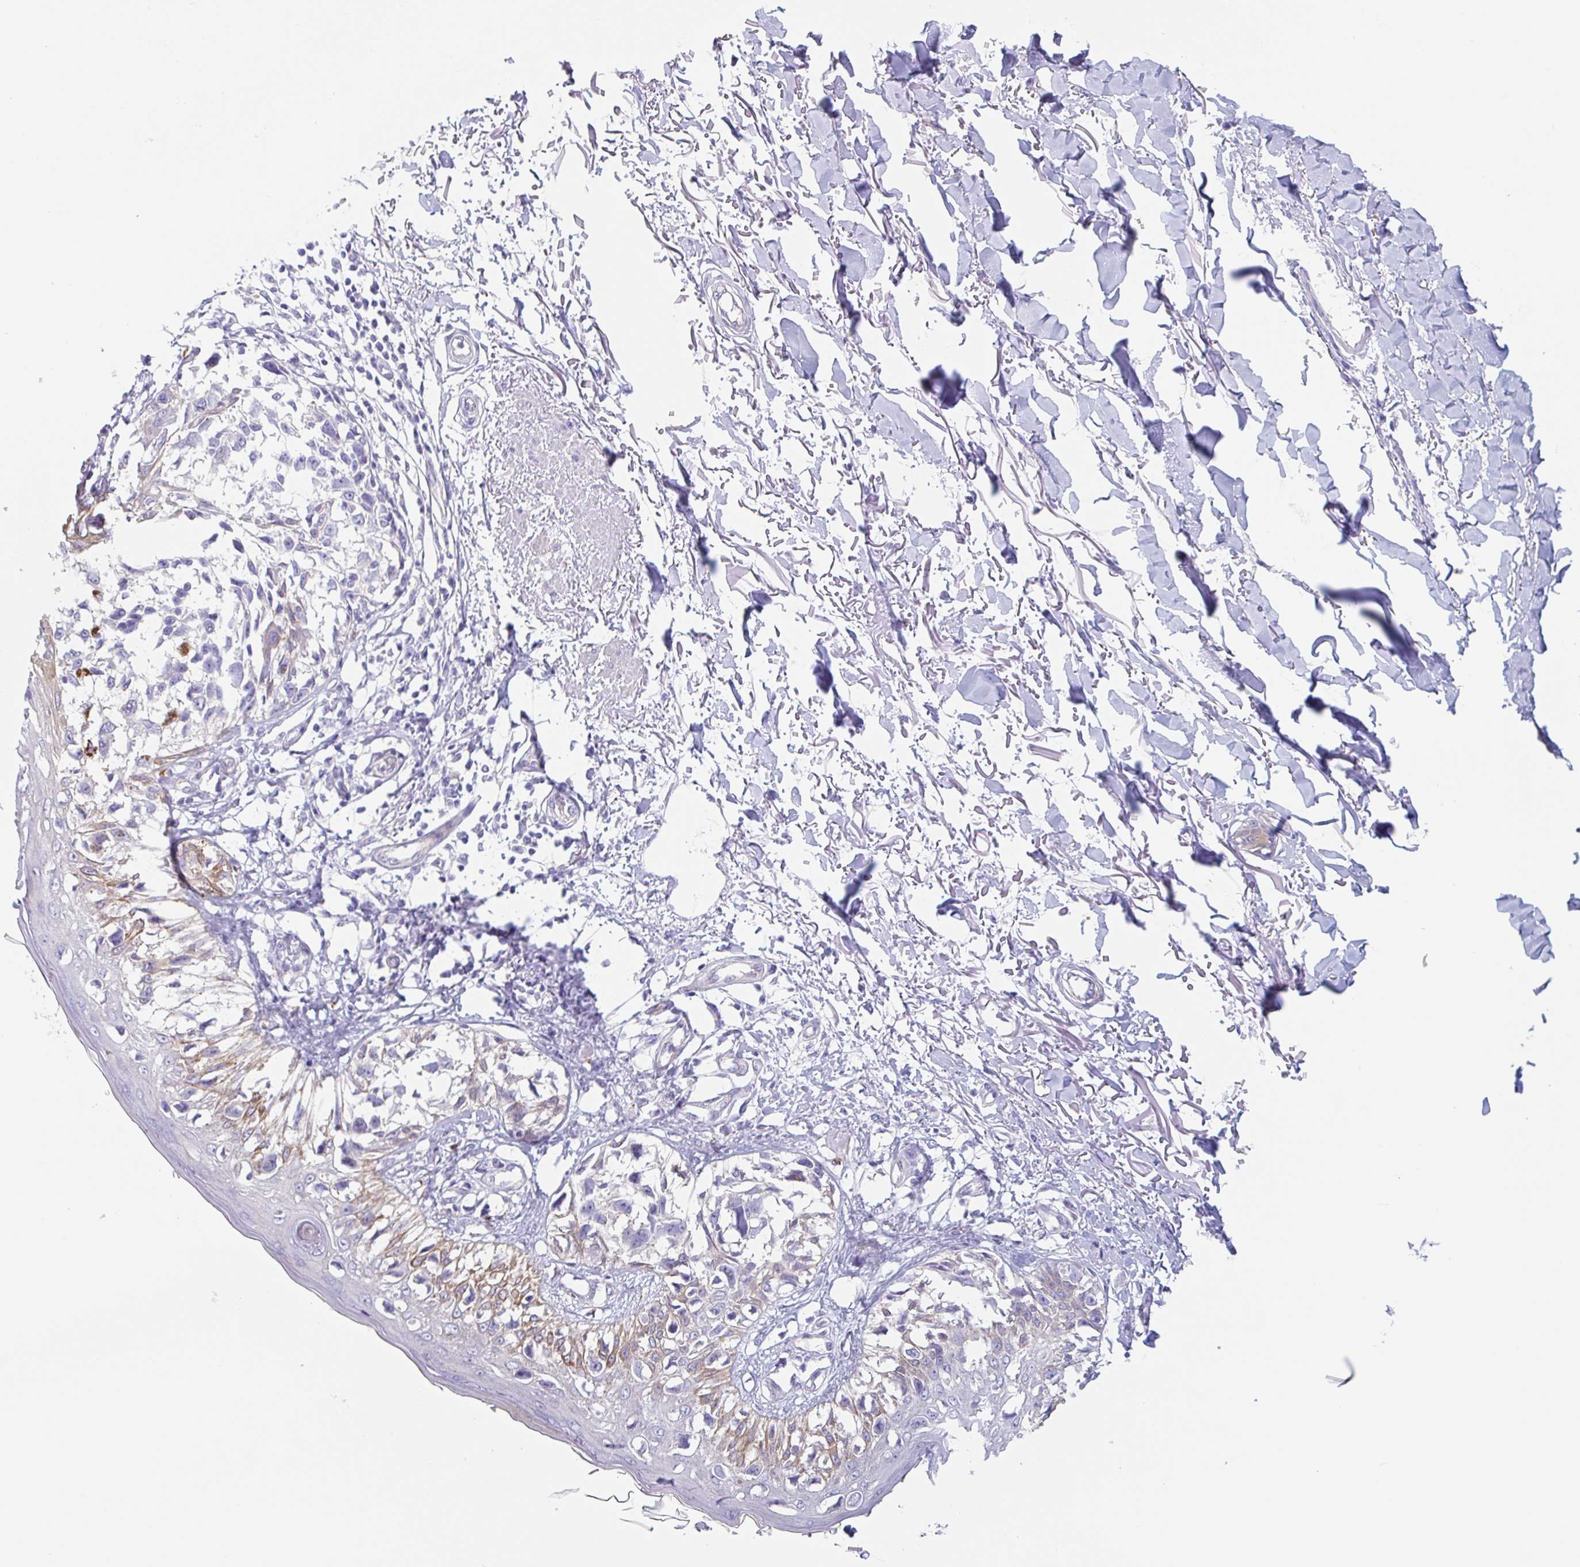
{"staining": {"intensity": "negative", "quantity": "none", "location": "none"}, "tissue": "melanoma", "cell_type": "Tumor cells", "image_type": "cancer", "snomed": [{"axis": "morphology", "description": "Malignant melanoma, NOS"}, {"axis": "topography", "description": "Skin"}], "caption": "This is an IHC histopathology image of malignant melanoma. There is no expression in tumor cells.", "gene": "LENG9", "patient": {"sex": "male", "age": 73}}